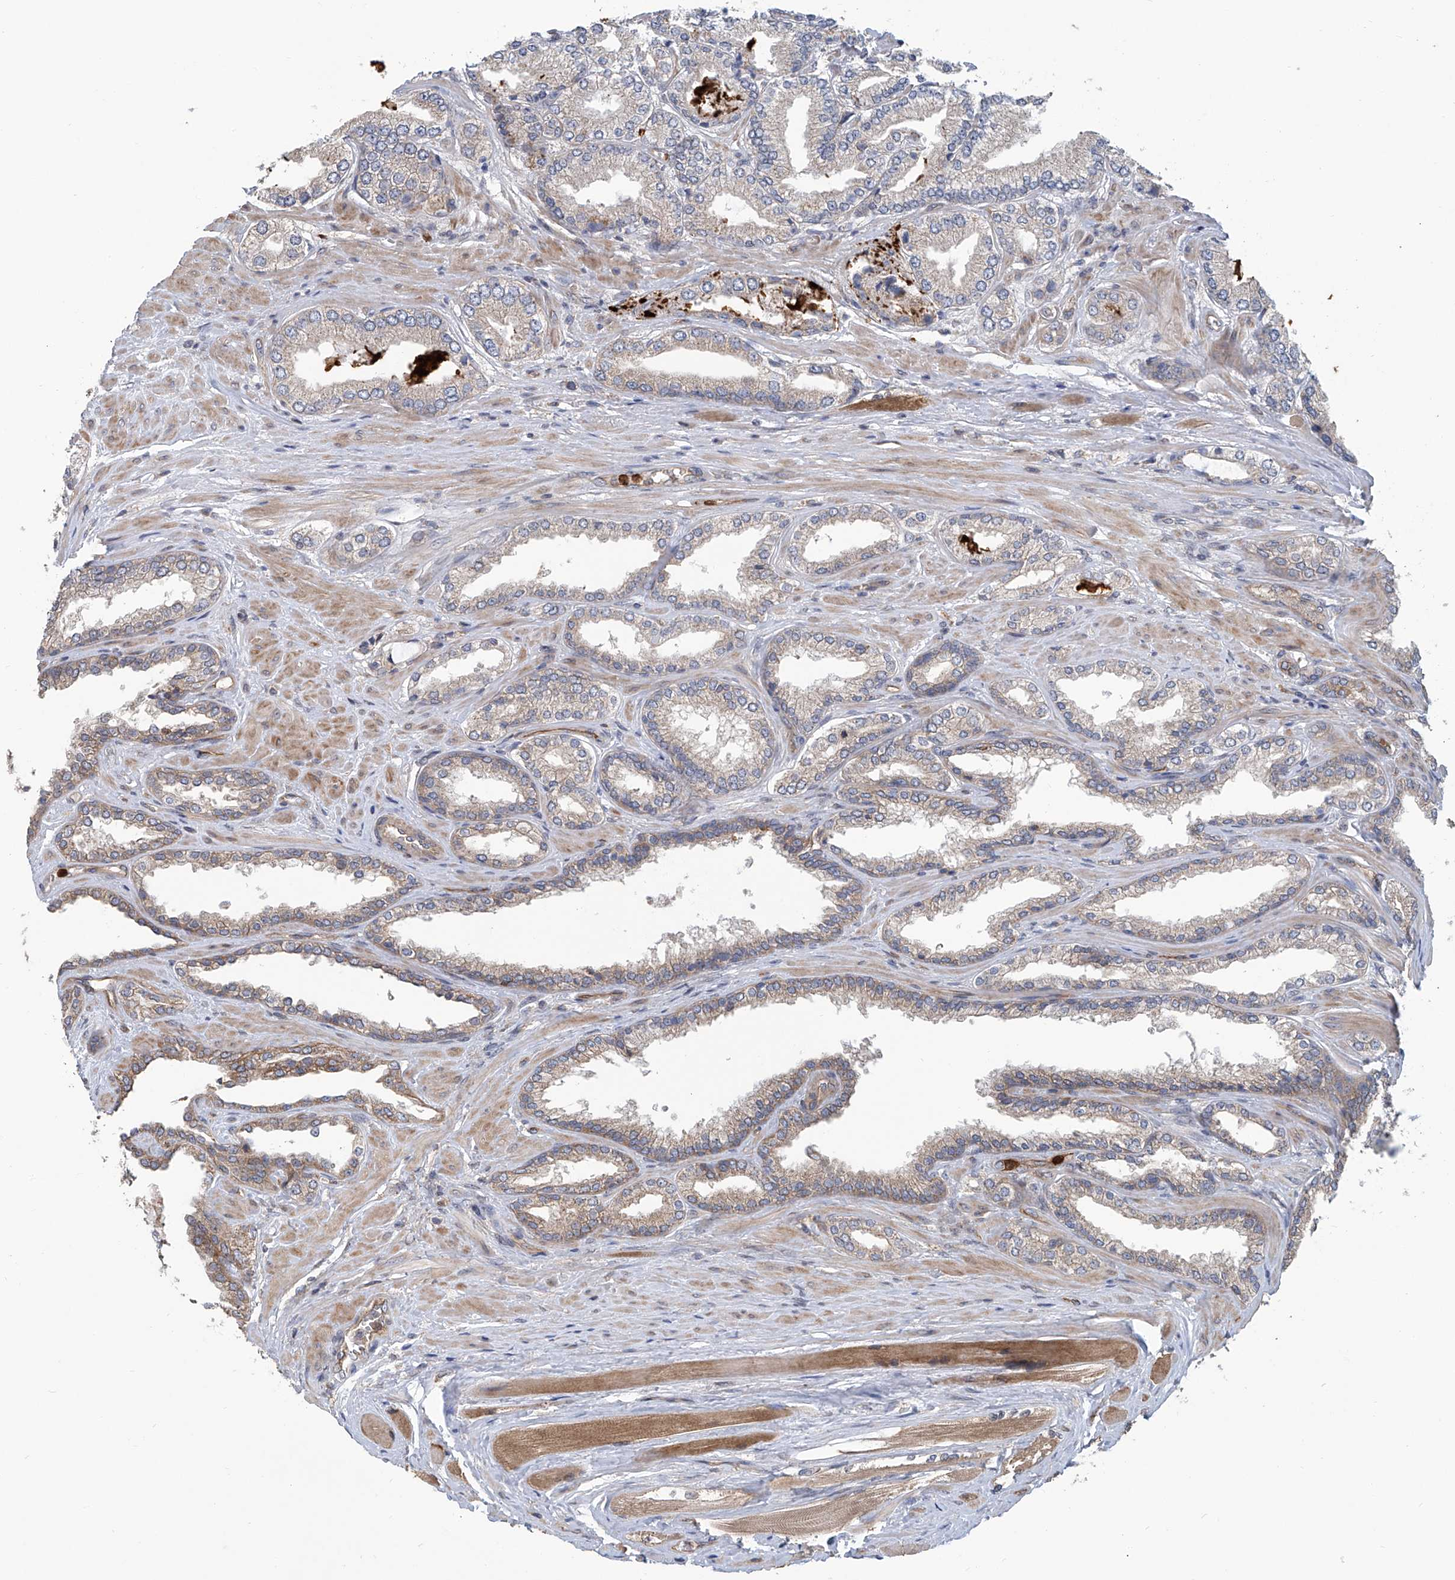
{"staining": {"intensity": "weak", "quantity": "<25%", "location": "cytoplasmic/membranous"}, "tissue": "prostate cancer", "cell_type": "Tumor cells", "image_type": "cancer", "snomed": [{"axis": "morphology", "description": "Adenocarcinoma, Low grade"}, {"axis": "topography", "description": "Prostate"}], "caption": "Tumor cells show no significant positivity in adenocarcinoma (low-grade) (prostate).", "gene": "EIF2D", "patient": {"sex": "male", "age": 62}}